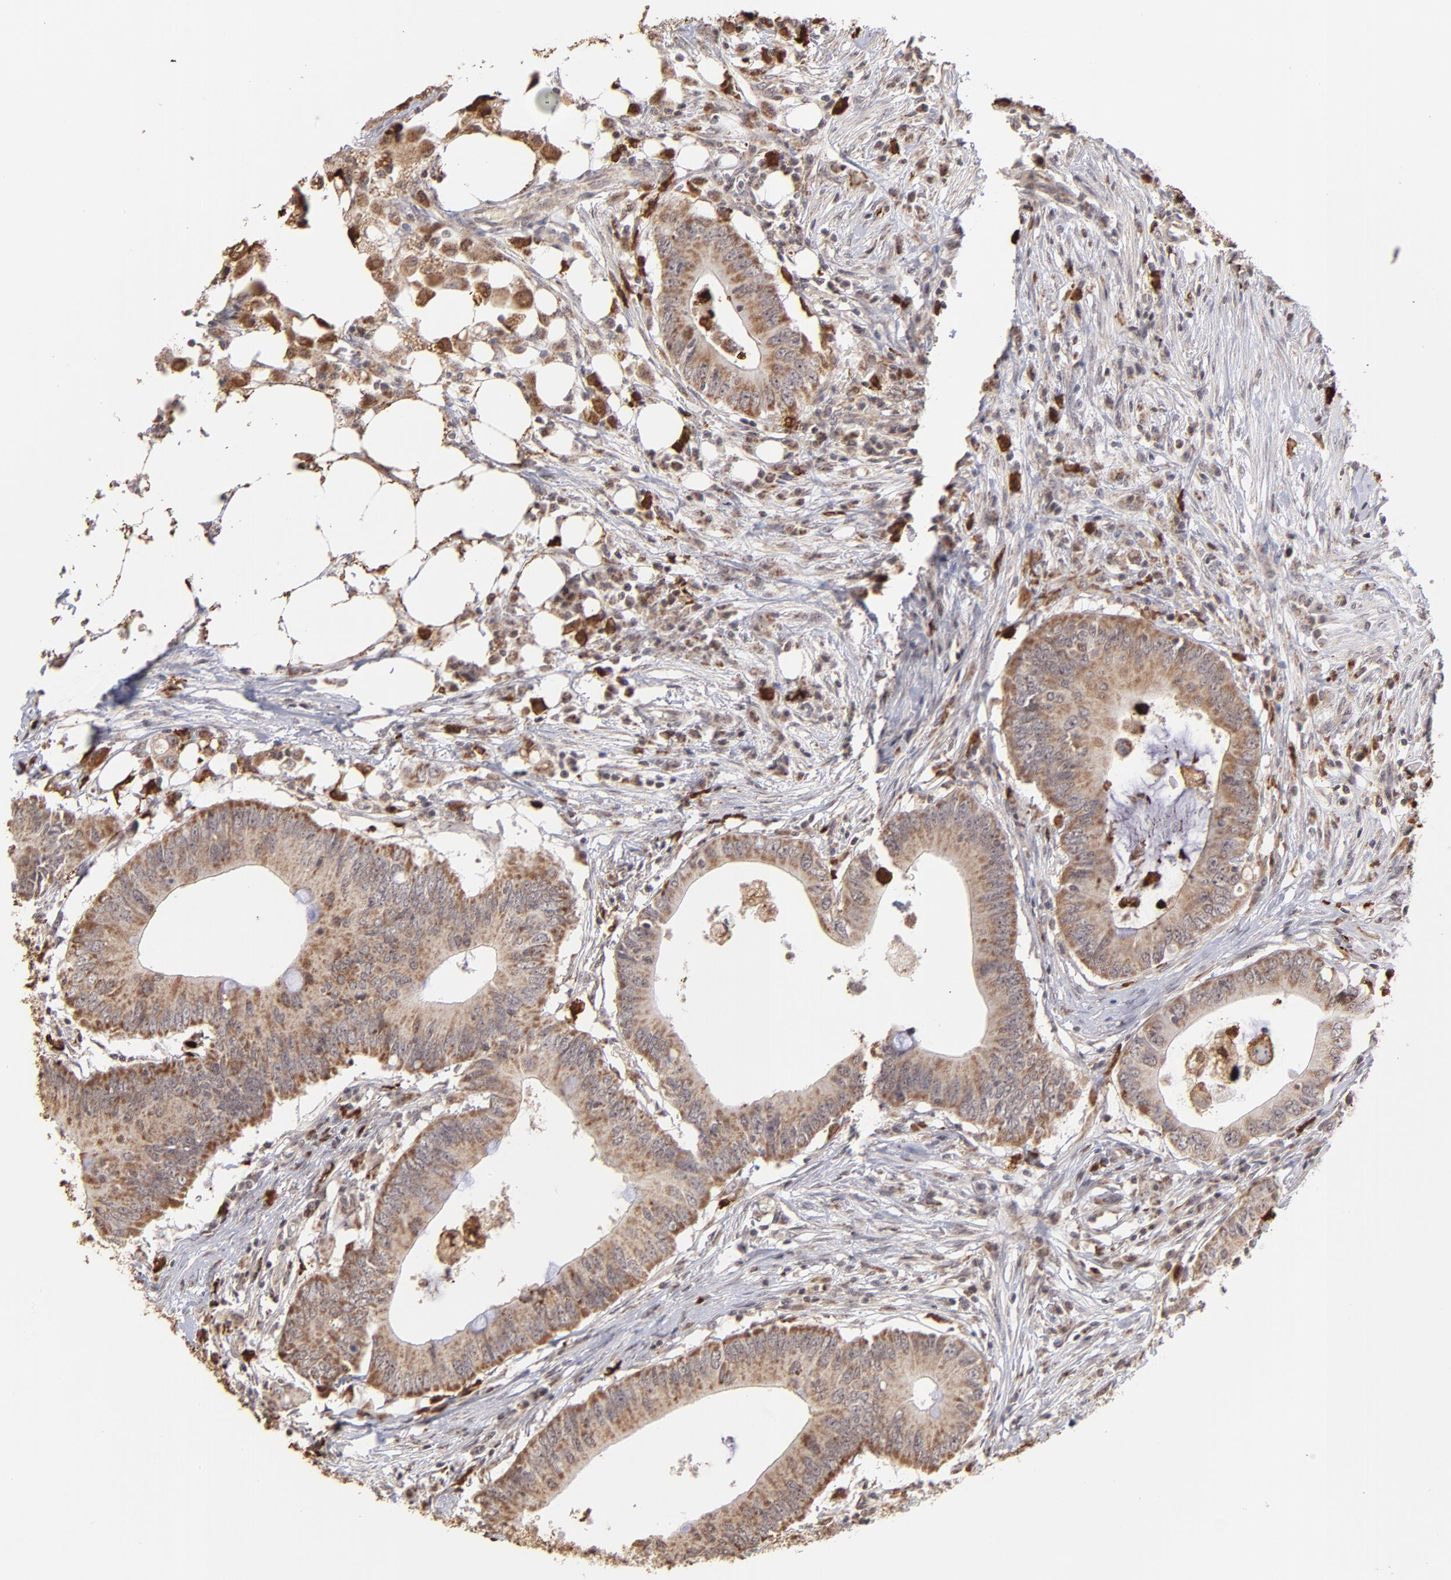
{"staining": {"intensity": "moderate", "quantity": ">75%", "location": "cytoplasmic/membranous"}, "tissue": "colorectal cancer", "cell_type": "Tumor cells", "image_type": "cancer", "snomed": [{"axis": "morphology", "description": "Adenocarcinoma, NOS"}, {"axis": "topography", "description": "Colon"}], "caption": "Protein analysis of colorectal cancer (adenocarcinoma) tissue shows moderate cytoplasmic/membranous staining in about >75% of tumor cells.", "gene": "ZFX", "patient": {"sex": "male", "age": 71}}